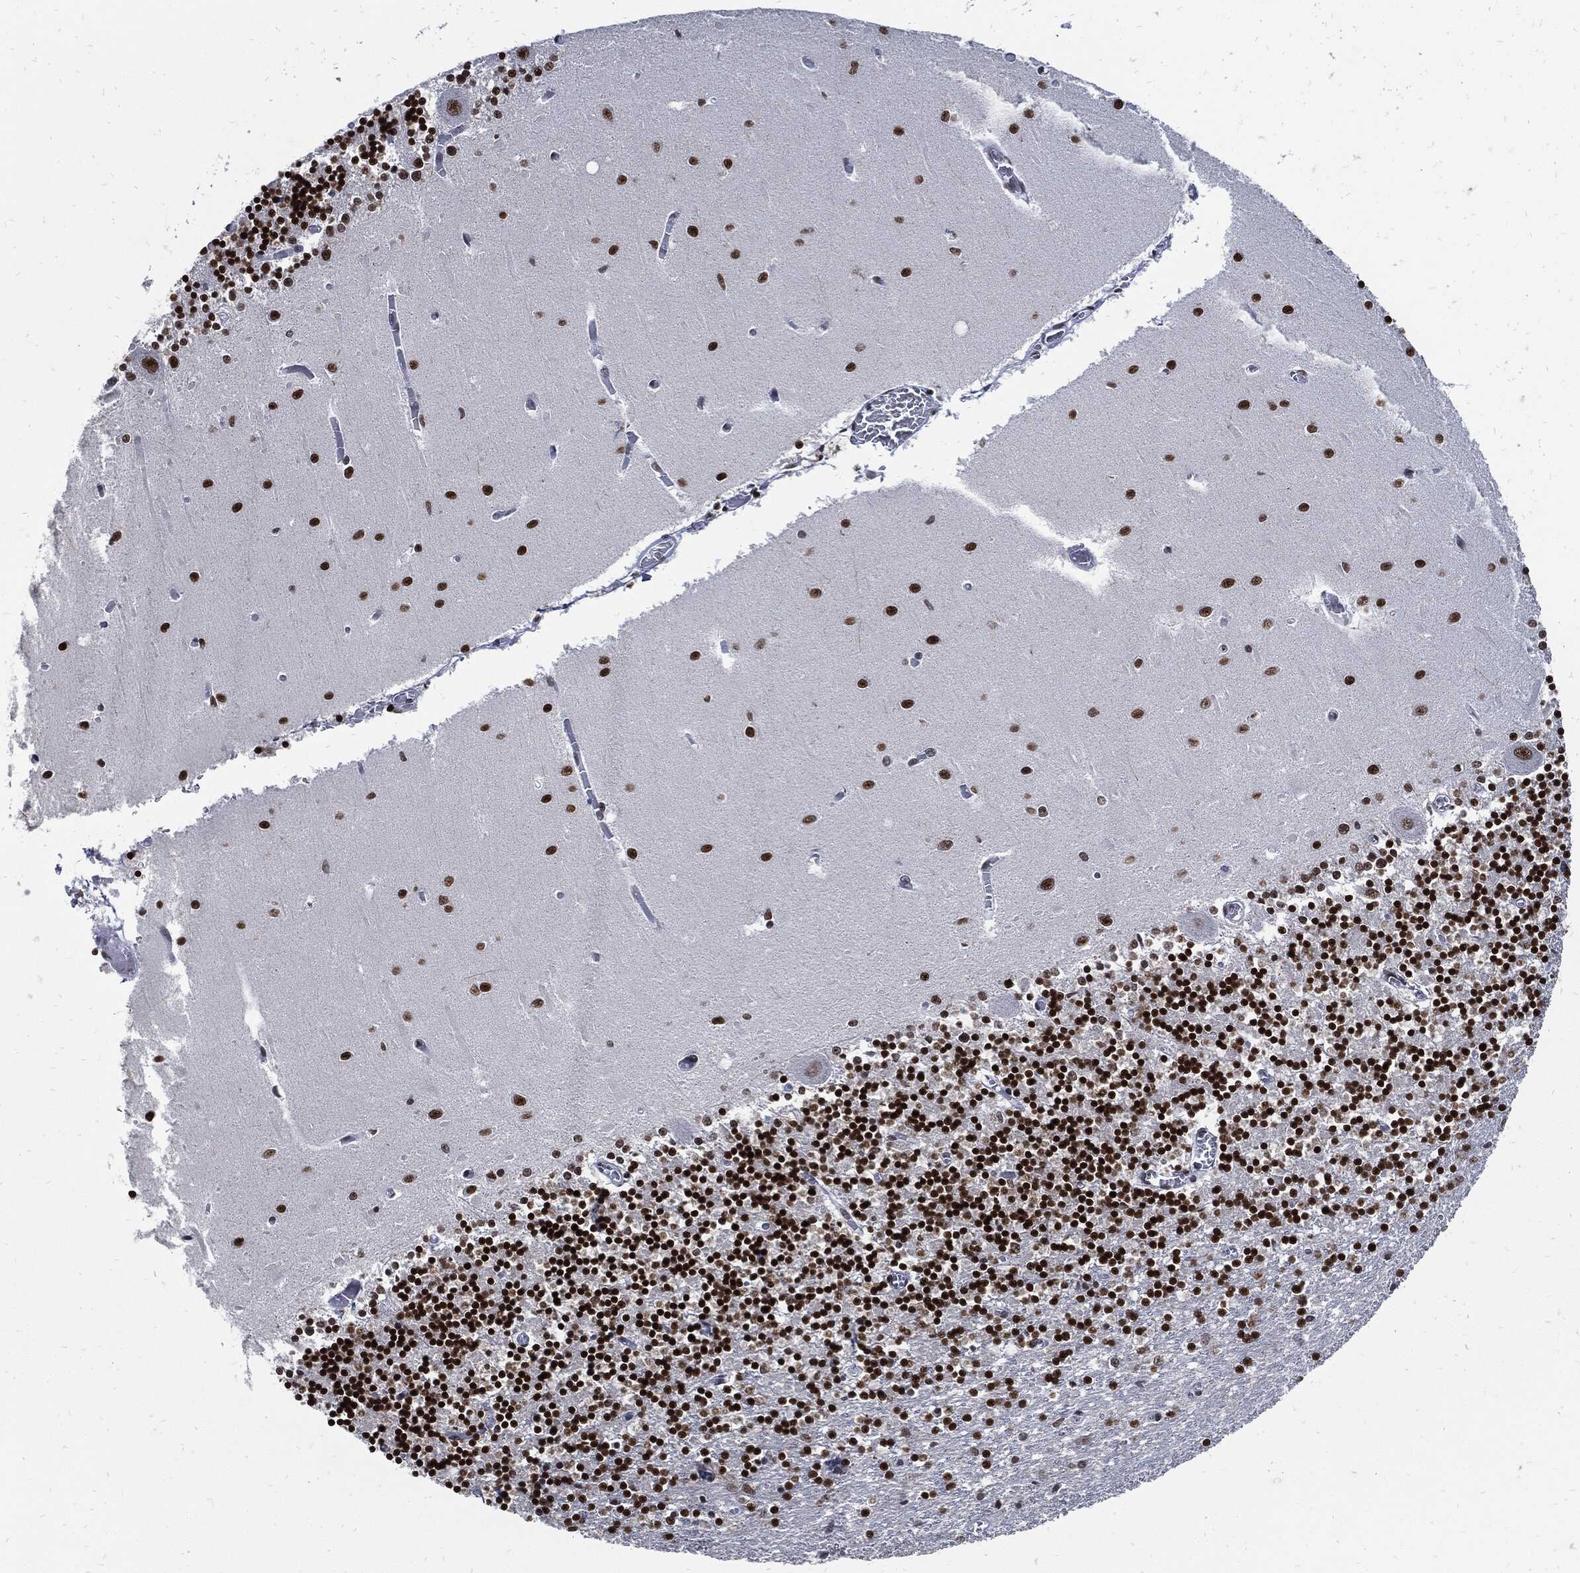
{"staining": {"intensity": "strong", "quantity": ">75%", "location": "nuclear"}, "tissue": "cerebellum", "cell_type": "Cells in granular layer", "image_type": "normal", "snomed": [{"axis": "morphology", "description": "Normal tissue, NOS"}, {"axis": "topography", "description": "Cerebellum"}], "caption": "Unremarkable cerebellum exhibits strong nuclear positivity in approximately >75% of cells in granular layer (brown staining indicates protein expression, while blue staining denotes nuclei)..", "gene": "TERF2", "patient": {"sex": "female", "age": 64}}